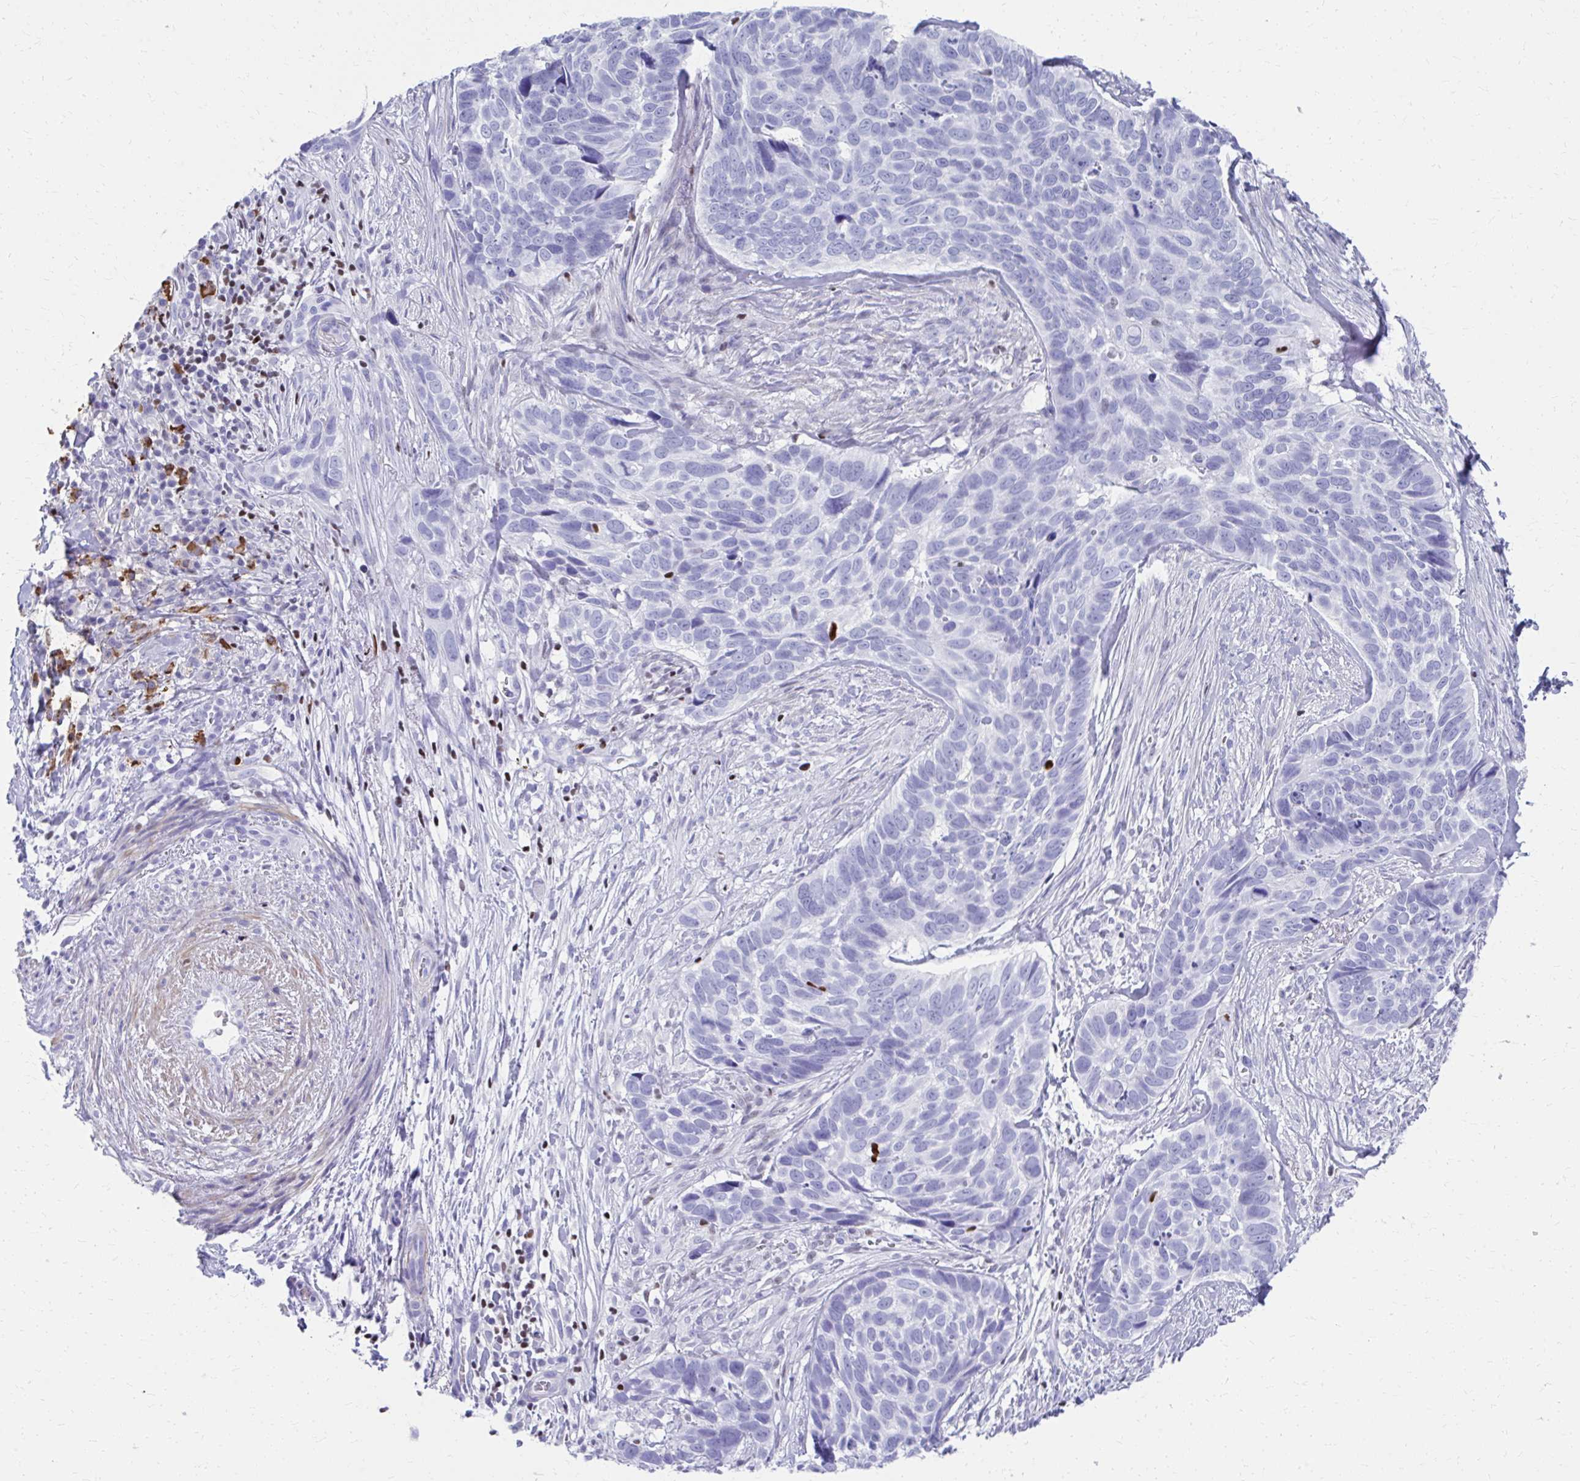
{"staining": {"intensity": "negative", "quantity": "none", "location": "none"}, "tissue": "skin cancer", "cell_type": "Tumor cells", "image_type": "cancer", "snomed": [{"axis": "morphology", "description": "Basal cell carcinoma"}, {"axis": "topography", "description": "Skin"}], "caption": "This is a micrograph of immunohistochemistry staining of skin cancer, which shows no expression in tumor cells.", "gene": "RUNX3", "patient": {"sex": "female", "age": 82}}